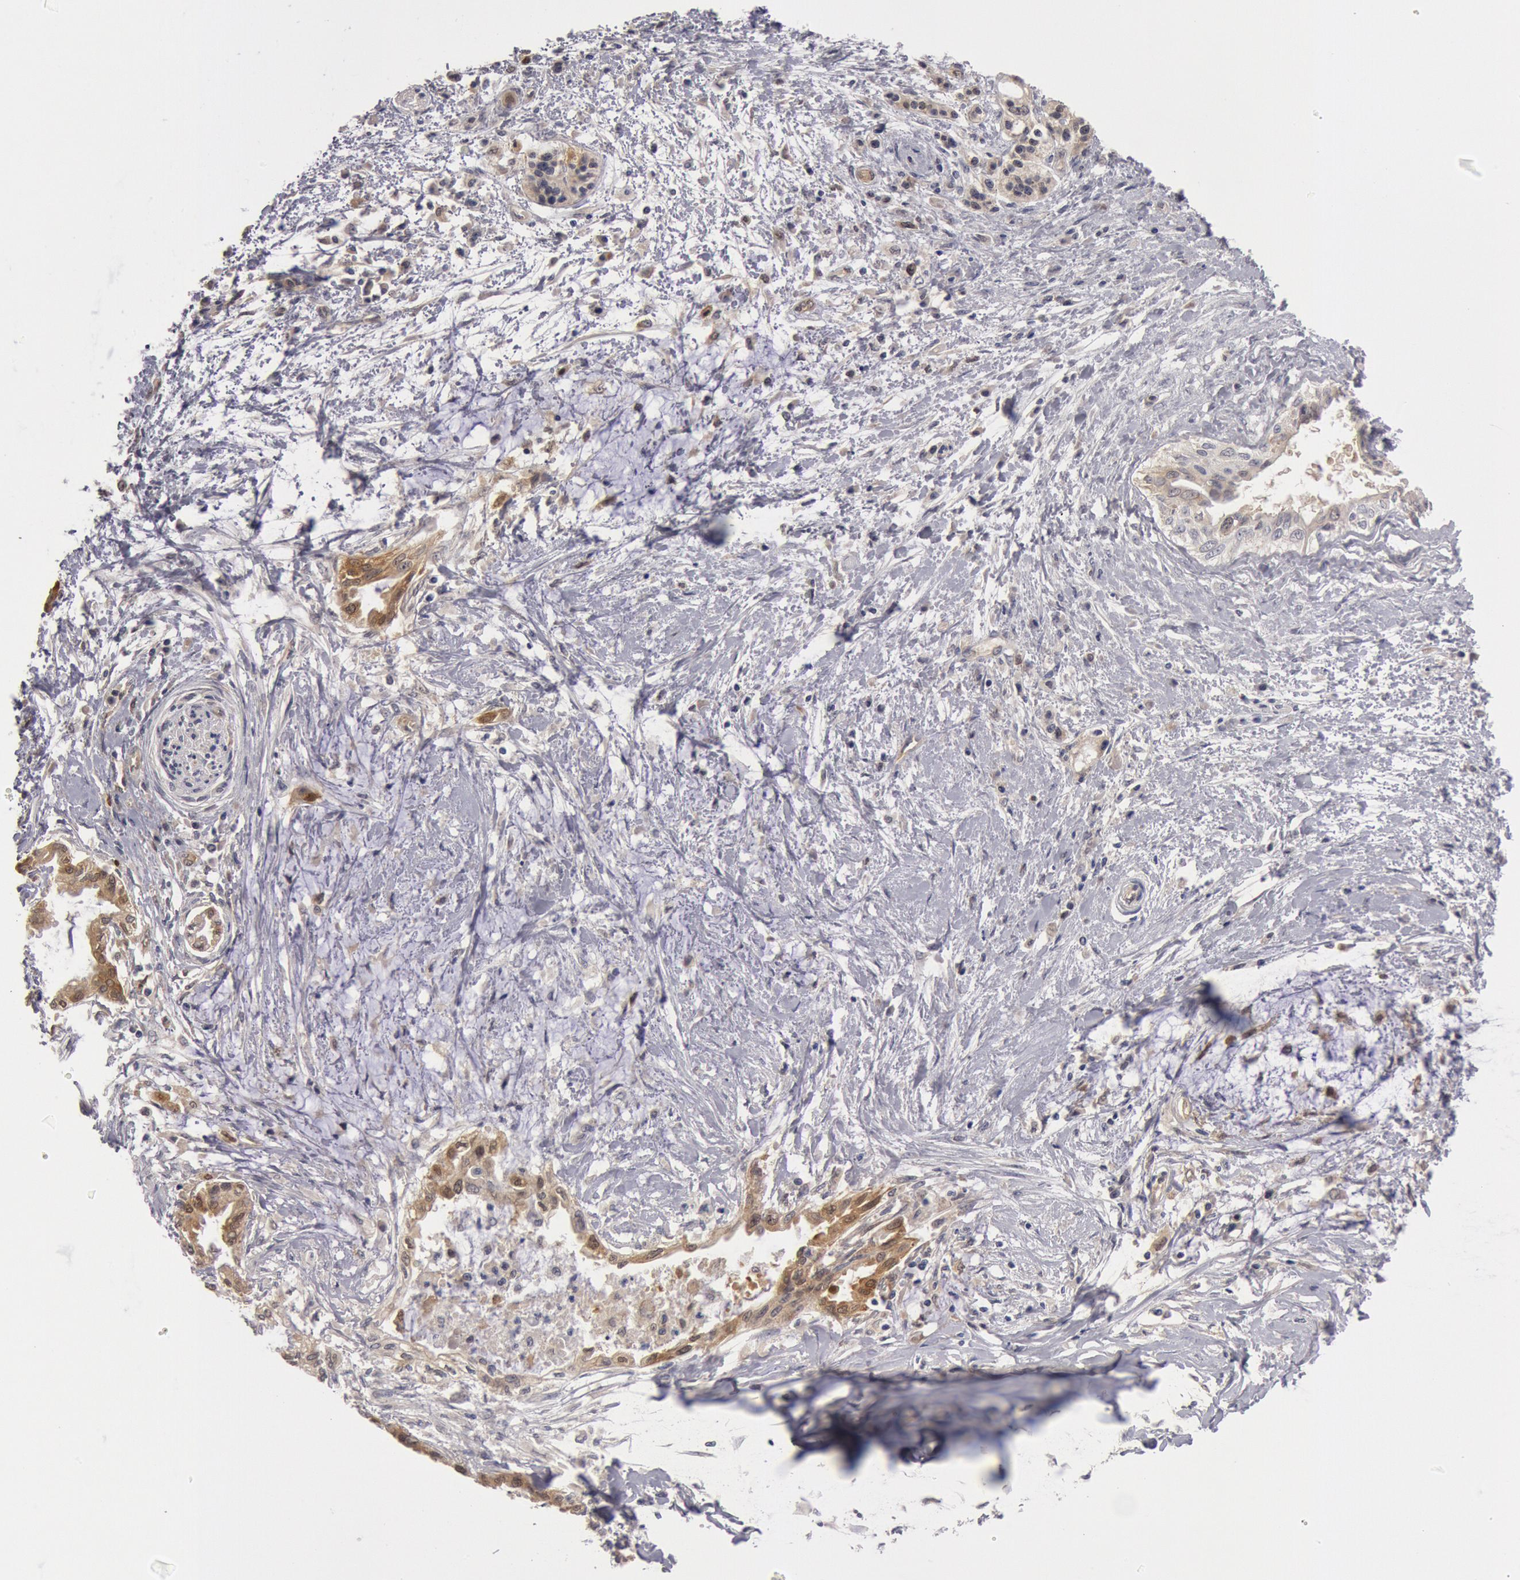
{"staining": {"intensity": "weak", "quantity": "25%-75%", "location": "cytoplasmic/membranous"}, "tissue": "pancreatic cancer", "cell_type": "Tumor cells", "image_type": "cancer", "snomed": [{"axis": "morphology", "description": "Adenocarcinoma, NOS"}, {"axis": "topography", "description": "Pancreas"}], "caption": "This image exhibits pancreatic cancer (adenocarcinoma) stained with IHC to label a protein in brown. The cytoplasmic/membranous of tumor cells show weak positivity for the protein. Nuclei are counter-stained blue.", "gene": "DNAJA1", "patient": {"sex": "female", "age": 64}}